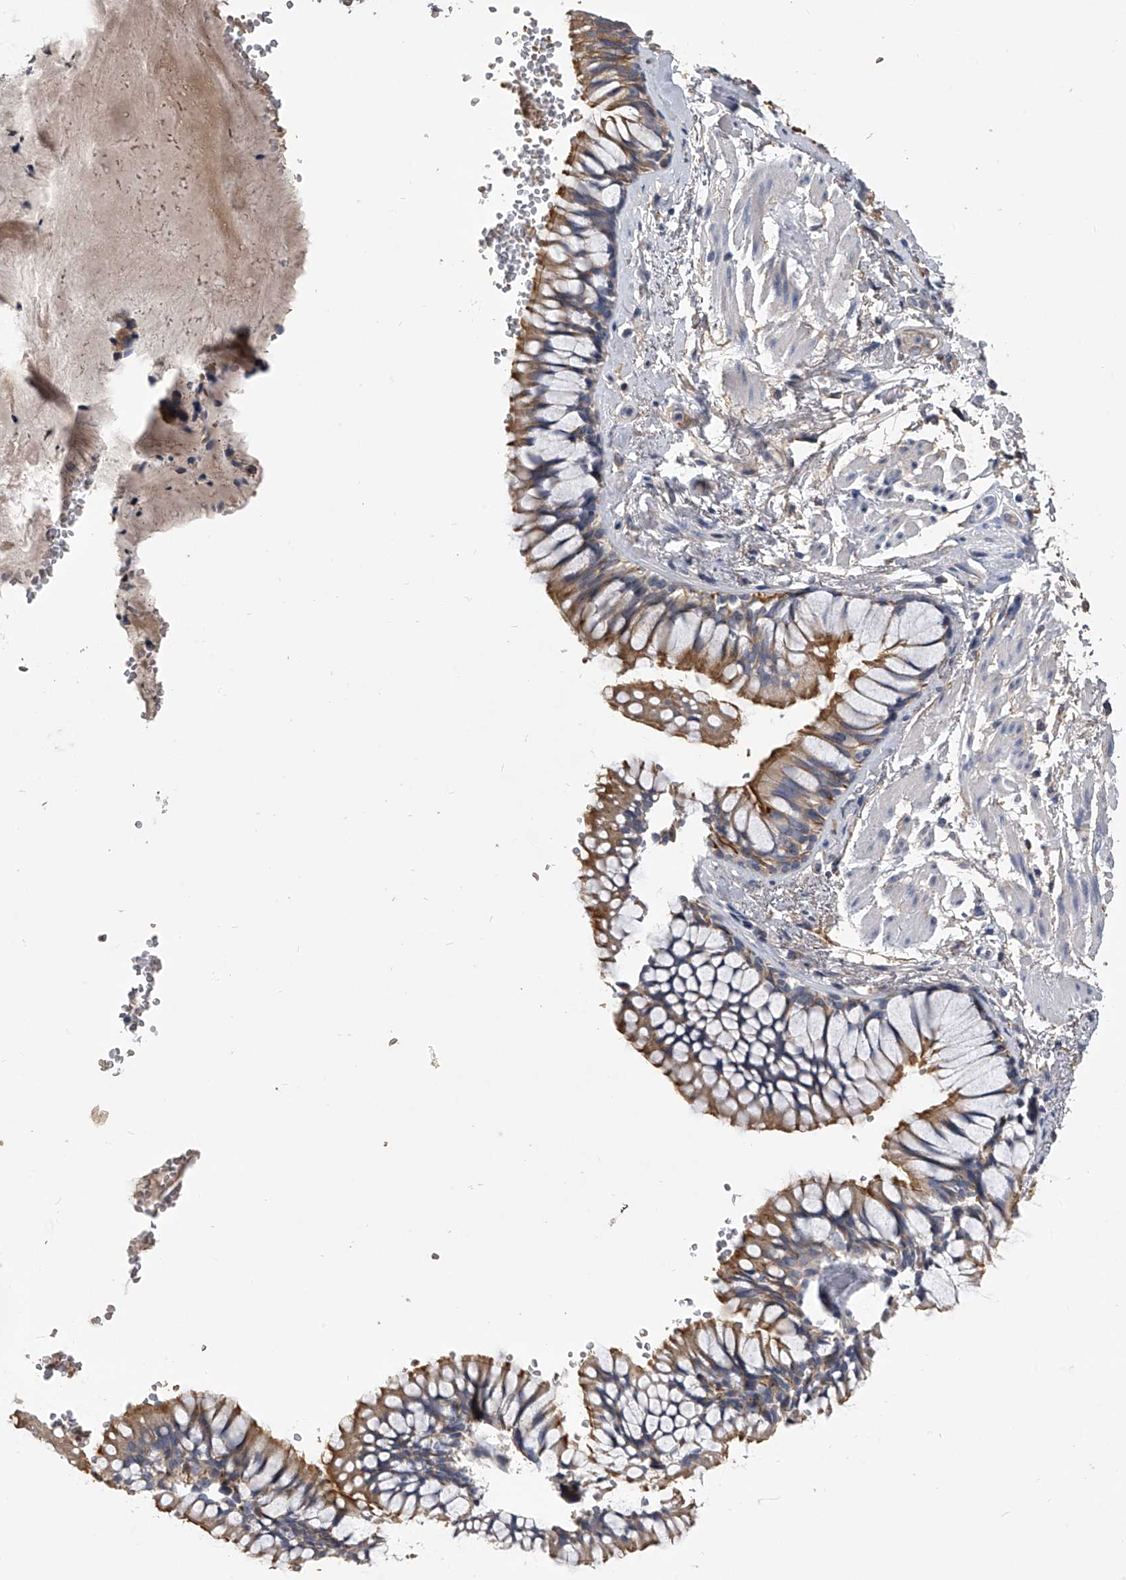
{"staining": {"intensity": "moderate", "quantity": ">75%", "location": "cytoplasmic/membranous"}, "tissue": "bronchus", "cell_type": "Respiratory epithelial cells", "image_type": "normal", "snomed": [{"axis": "morphology", "description": "Normal tissue, NOS"}, {"axis": "topography", "description": "Cartilage tissue"}, {"axis": "topography", "description": "Bronchus"}], "caption": "Protein analysis of unremarkable bronchus exhibits moderate cytoplasmic/membranous expression in about >75% of respiratory epithelial cells.", "gene": "MDN1", "patient": {"sex": "female", "age": 73}}